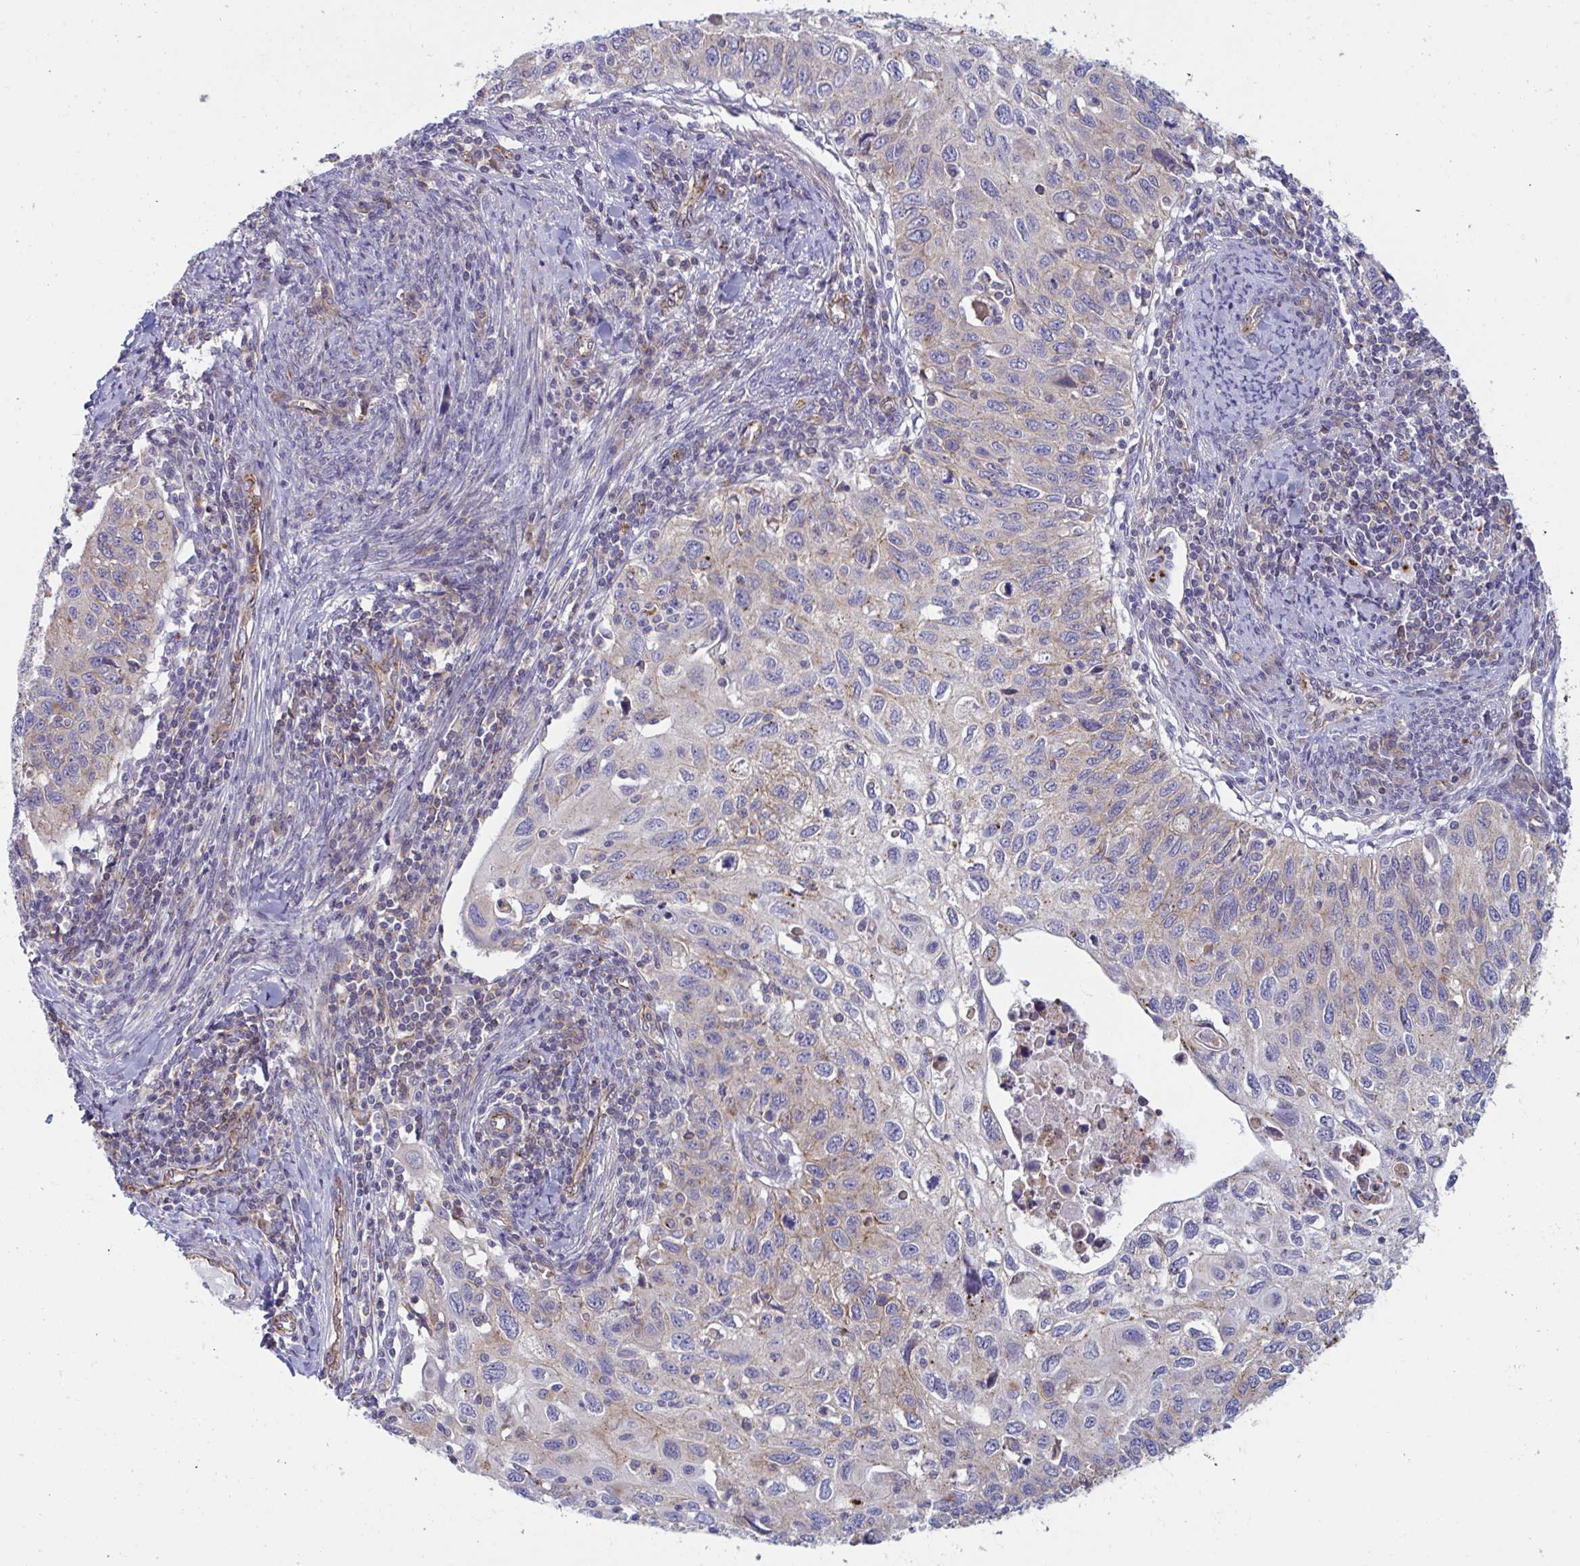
{"staining": {"intensity": "weak", "quantity": "<25%", "location": "cytoplasmic/membranous"}, "tissue": "cervical cancer", "cell_type": "Tumor cells", "image_type": "cancer", "snomed": [{"axis": "morphology", "description": "Squamous cell carcinoma, NOS"}, {"axis": "topography", "description": "Cervix"}], "caption": "Immunohistochemistry image of human cervical squamous cell carcinoma stained for a protein (brown), which reveals no positivity in tumor cells.", "gene": "SLC9A6", "patient": {"sex": "female", "age": 70}}